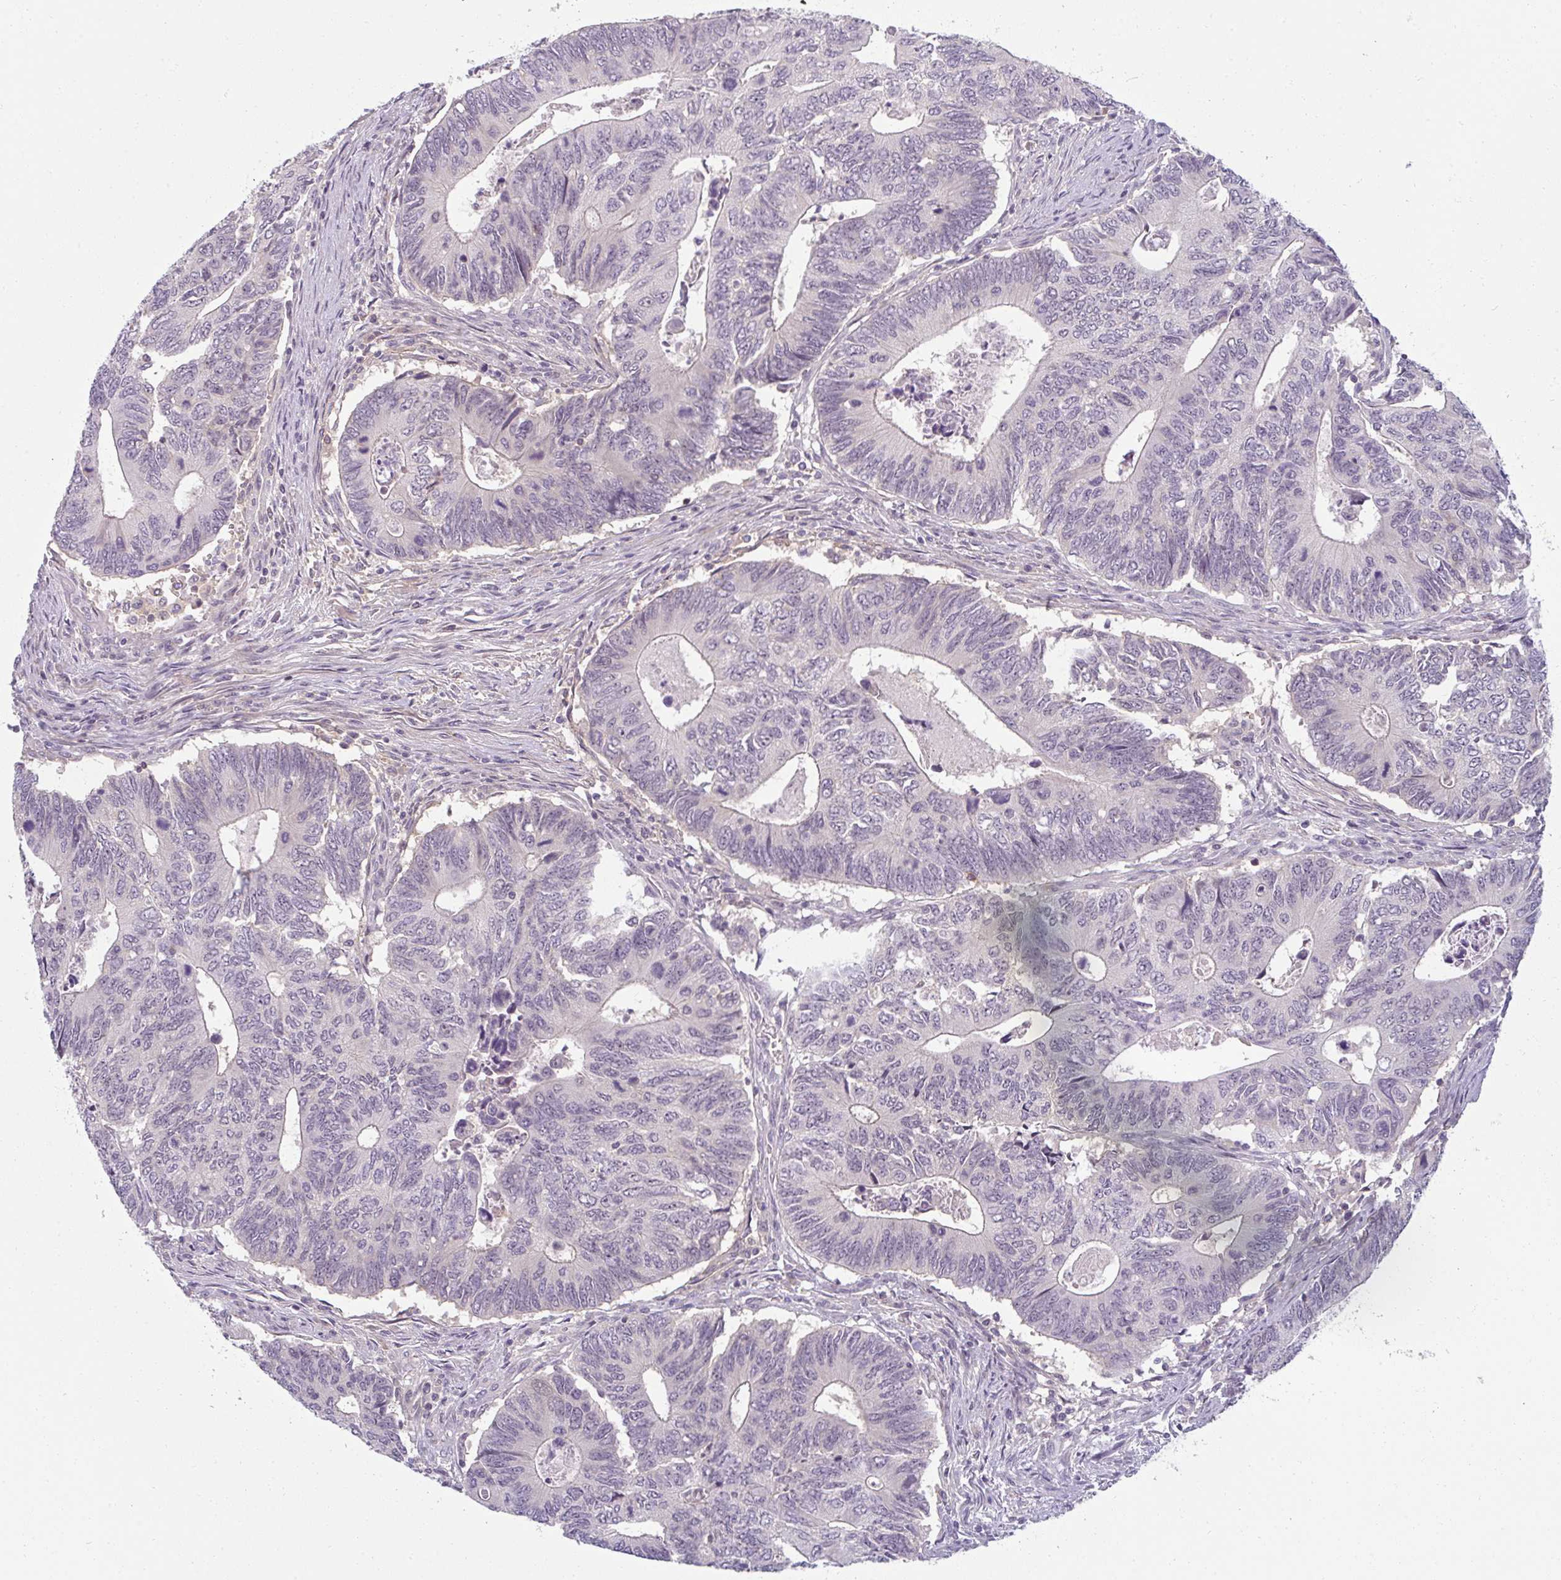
{"staining": {"intensity": "negative", "quantity": "none", "location": "none"}, "tissue": "colorectal cancer", "cell_type": "Tumor cells", "image_type": "cancer", "snomed": [{"axis": "morphology", "description": "Adenocarcinoma, NOS"}, {"axis": "topography", "description": "Colon"}], "caption": "Tumor cells are negative for protein expression in human colorectal cancer (adenocarcinoma).", "gene": "PPFIA4", "patient": {"sex": "male", "age": 87}}